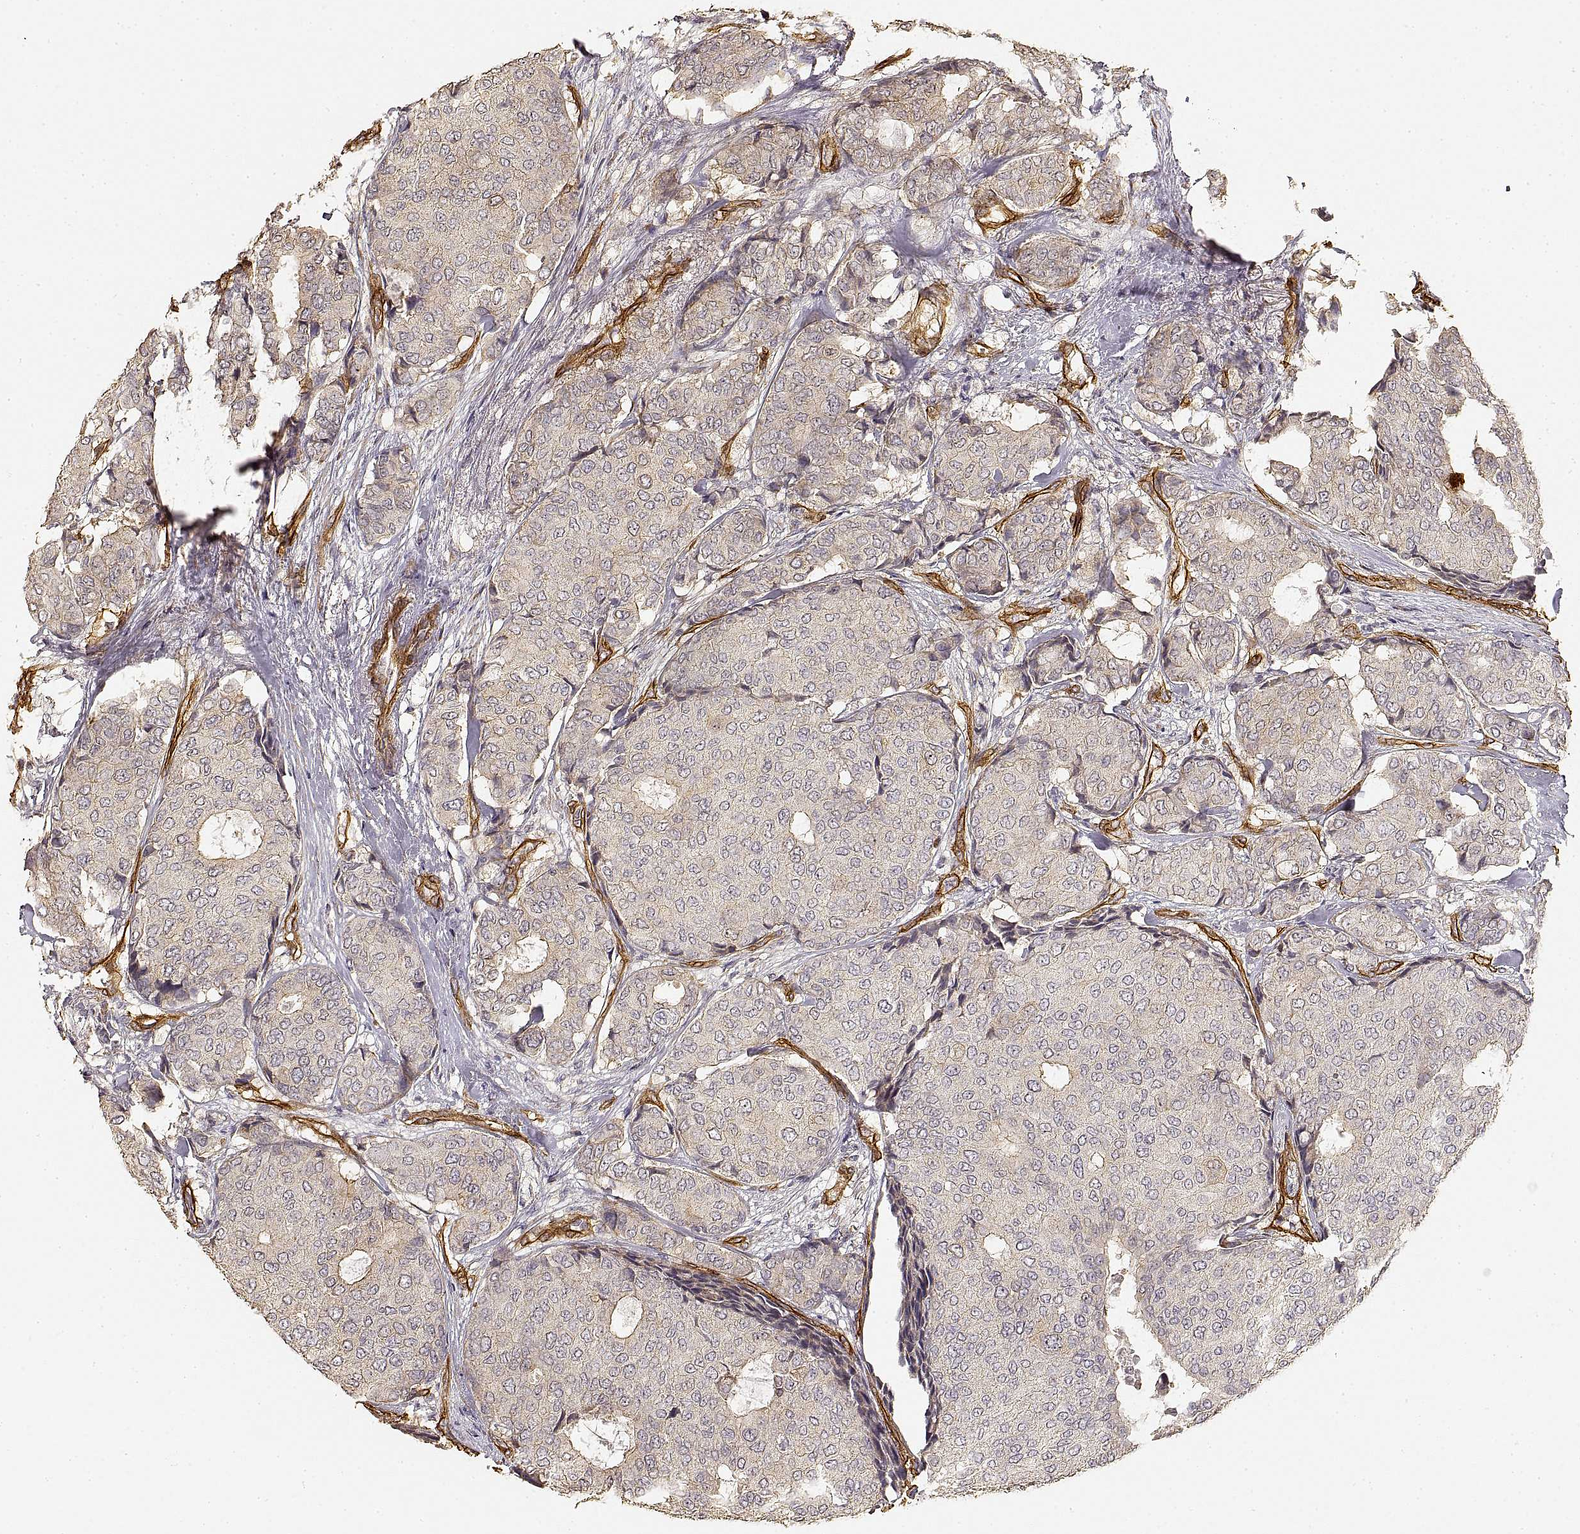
{"staining": {"intensity": "weak", "quantity": "<25%", "location": "cytoplasmic/membranous"}, "tissue": "breast cancer", "cell_type": "Tumor cells", "image_type": "cancer", "snomed": [{"axis": "morphology", "description": "Duct carcinoma"}, {"axis": "topography", "description": "Breast"}], "caption": "Immunohistochemical staining of human breast intraductal carcinoma shows no significant positivity in tumor cells.", "gene": "LAMA4", "patient": {"sex": "female", "age": 75}}